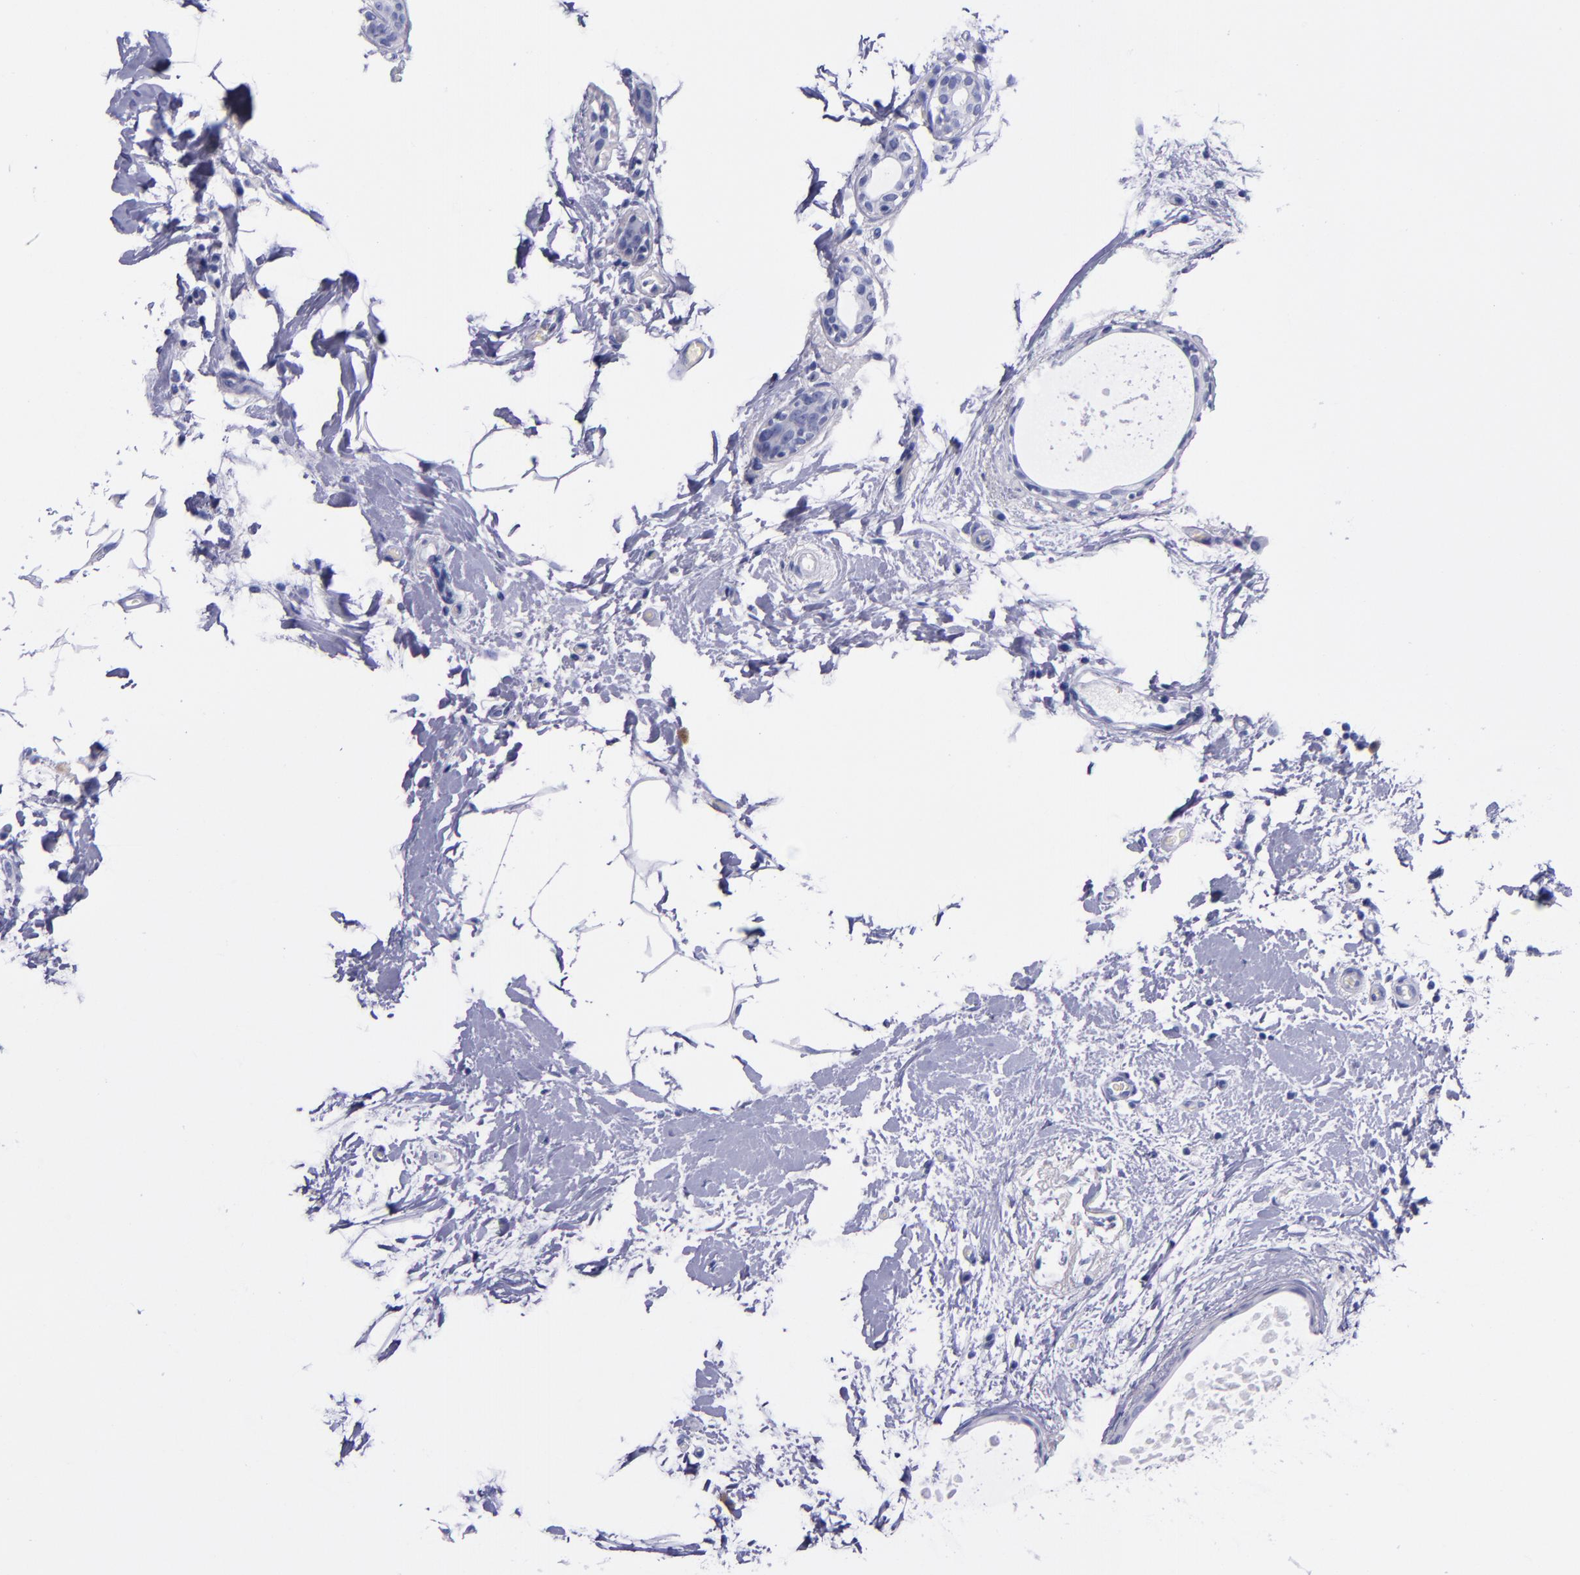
{"staining": {"intensity": "negative", "quantity": "none", "location": "none"}, "tissue": "breast cancer", "cell_type": "Tumor cells", "image_type": "cancer", "snomed": [{"axis": "morphology", "description": "Lobular carcinoma"}, {"axis": "topography", "description": "Breast"}], "caption": "The micrograph demonstrates no staining of tumor cells in lobular carcinoma (breast).", "gene": "SV2A", "patient": {"sex": "female", "age": 55}}